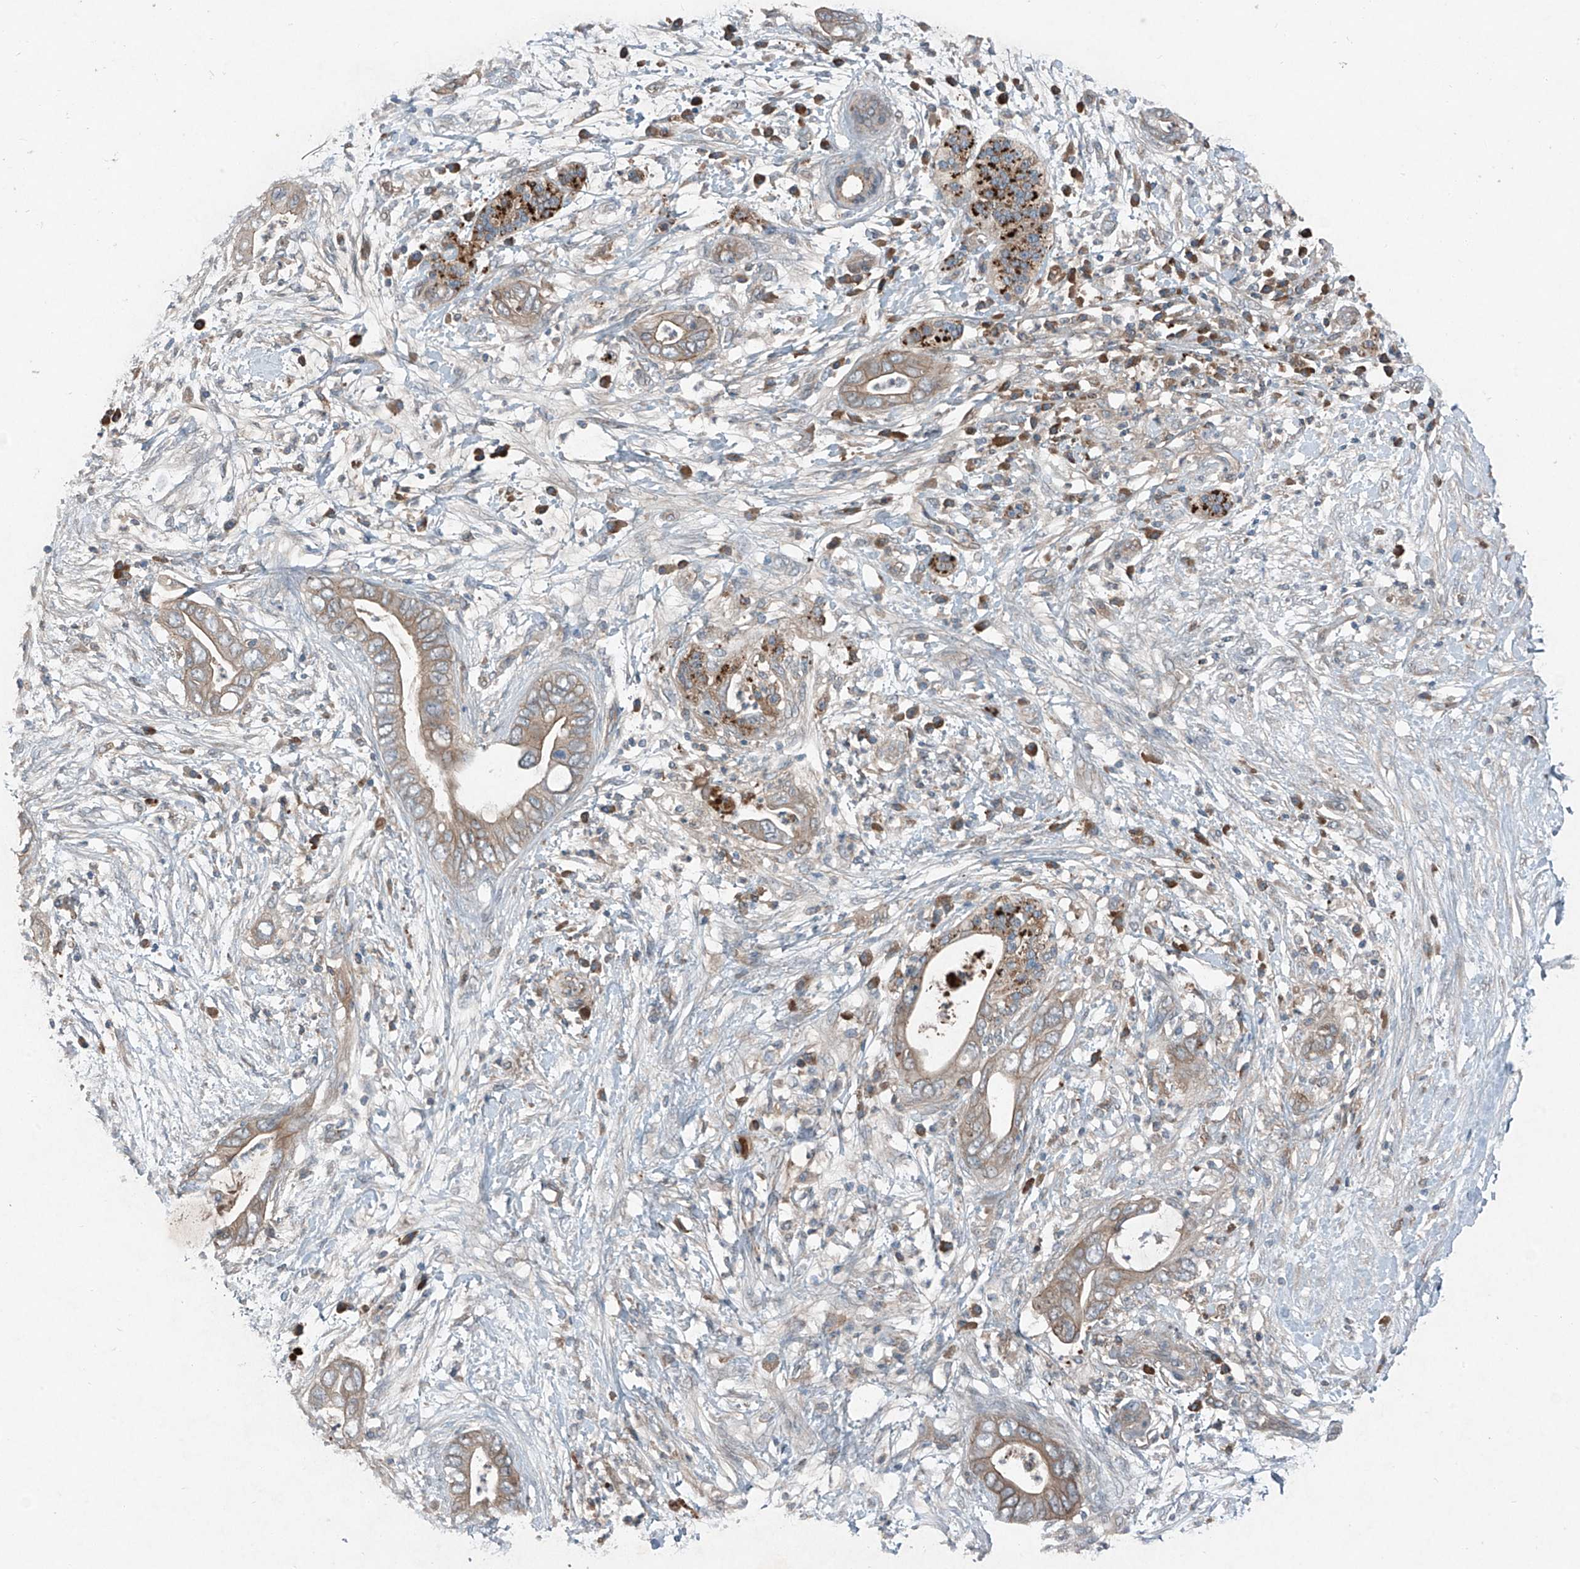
{"staining": {"intensity": "weak", "quantity": ">75%", "location": "cytoplasmic/membranous"}, "tissue": "pancreatic cancer", "cell_type": "Tumor cells", "image_type": "cancer", "snomed": [{"axis": "morphology", "description": "Adenocarcinoma, NOS"}, {"axis": "topography", "description": "Pancreas"}], "caption": "Protein staining exhibits weak cytoplasmic/membranous staining in about >75% of tumor cells in adenocarcinoma (pancreatic).", "gene": "FOXRED2", "patient": {"sex": "male", "age": 75}}